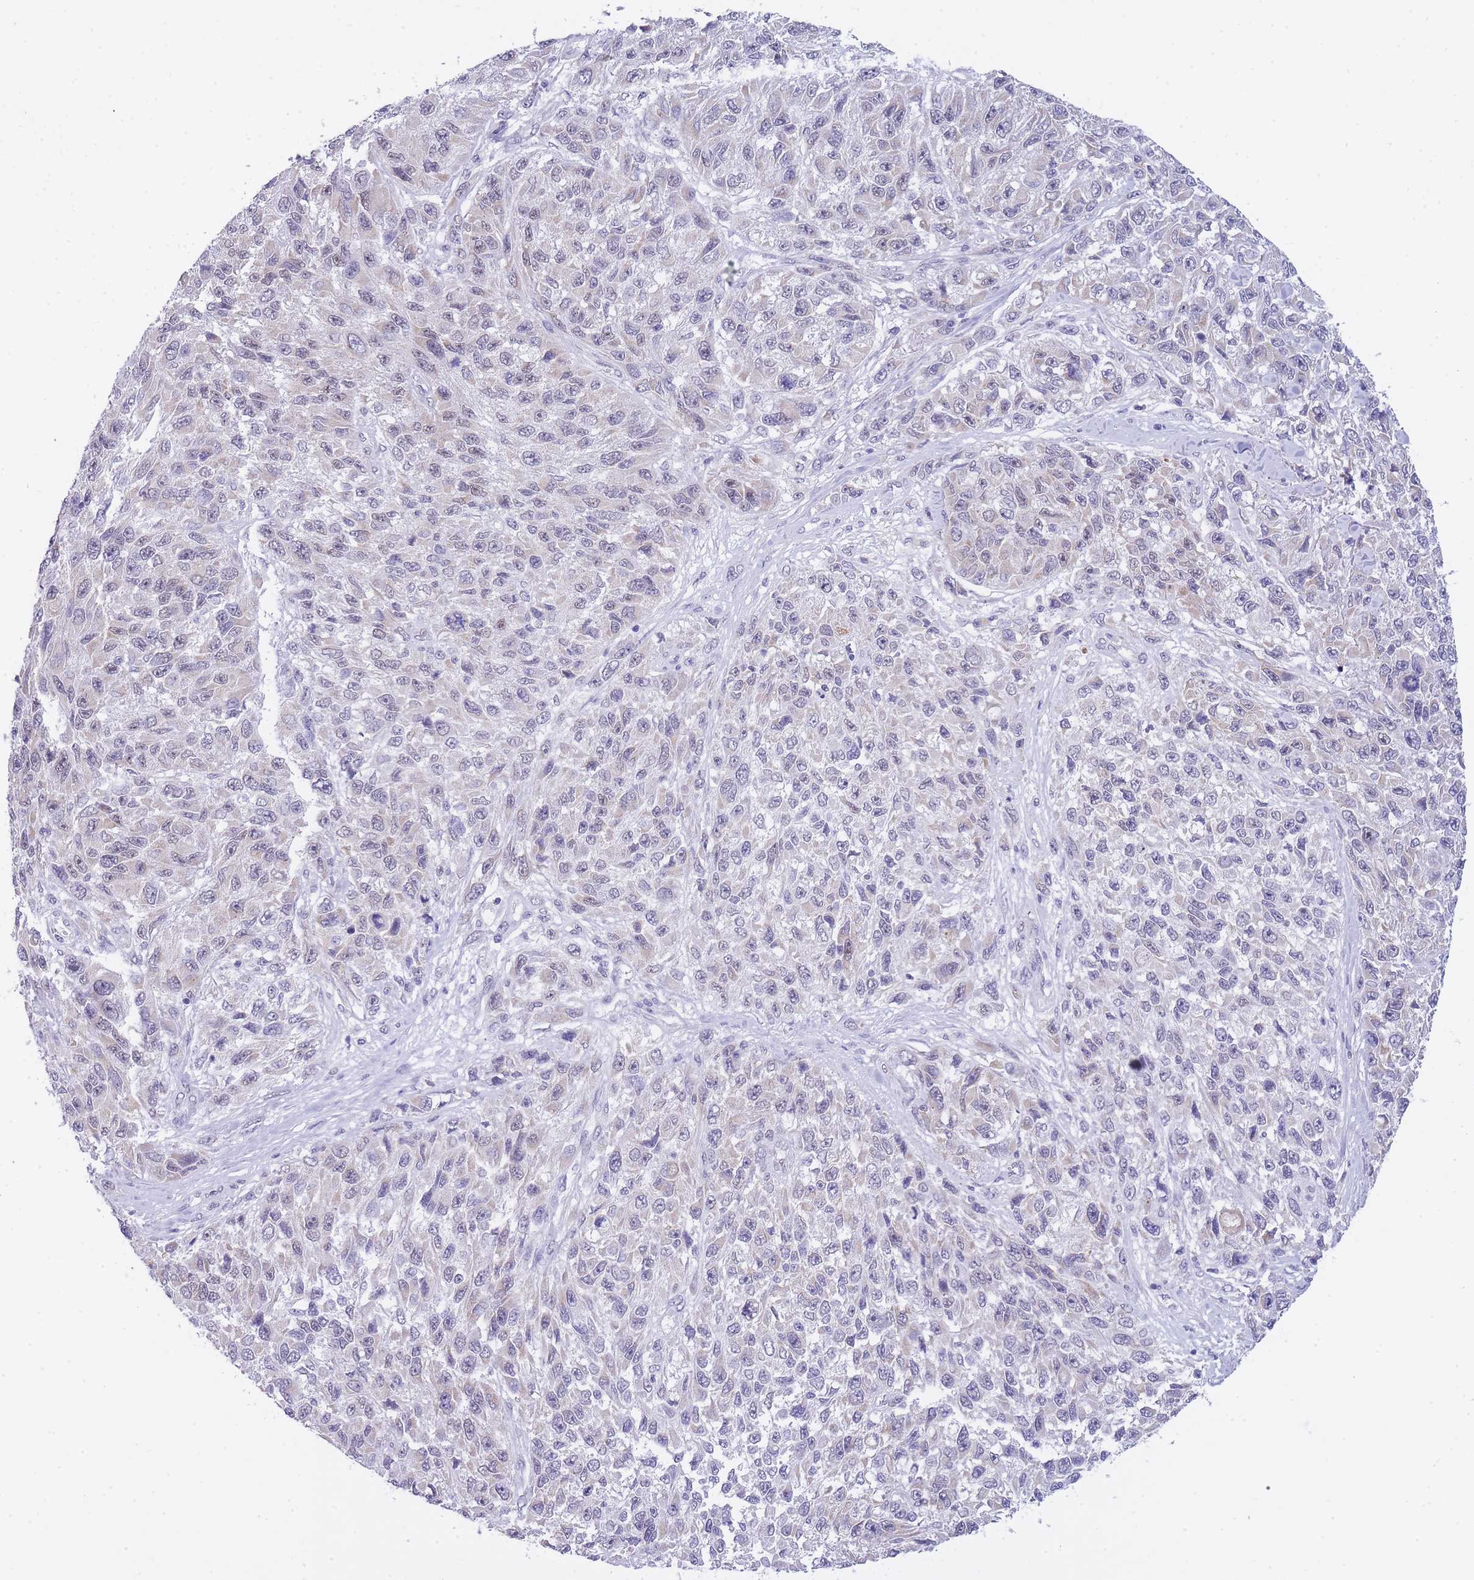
{"staining": {"intensity": "negative", "quantity": "none", "location": "none"}, "tissue": "melanoma", "cell_type": "Tumor cells", "image_type": "cancer", "snomed": [{"axis": "morphology", "description": "Malignant melanoma, NOS"}, {"axis": "topography", "description": "Skin"}], "caption": "A micrograph of malignant melanoma stained for a protein reveals no brown staining in tumor cells.", "gene": "FRAT2", "patient": {"sex": "female", "age": 96}}